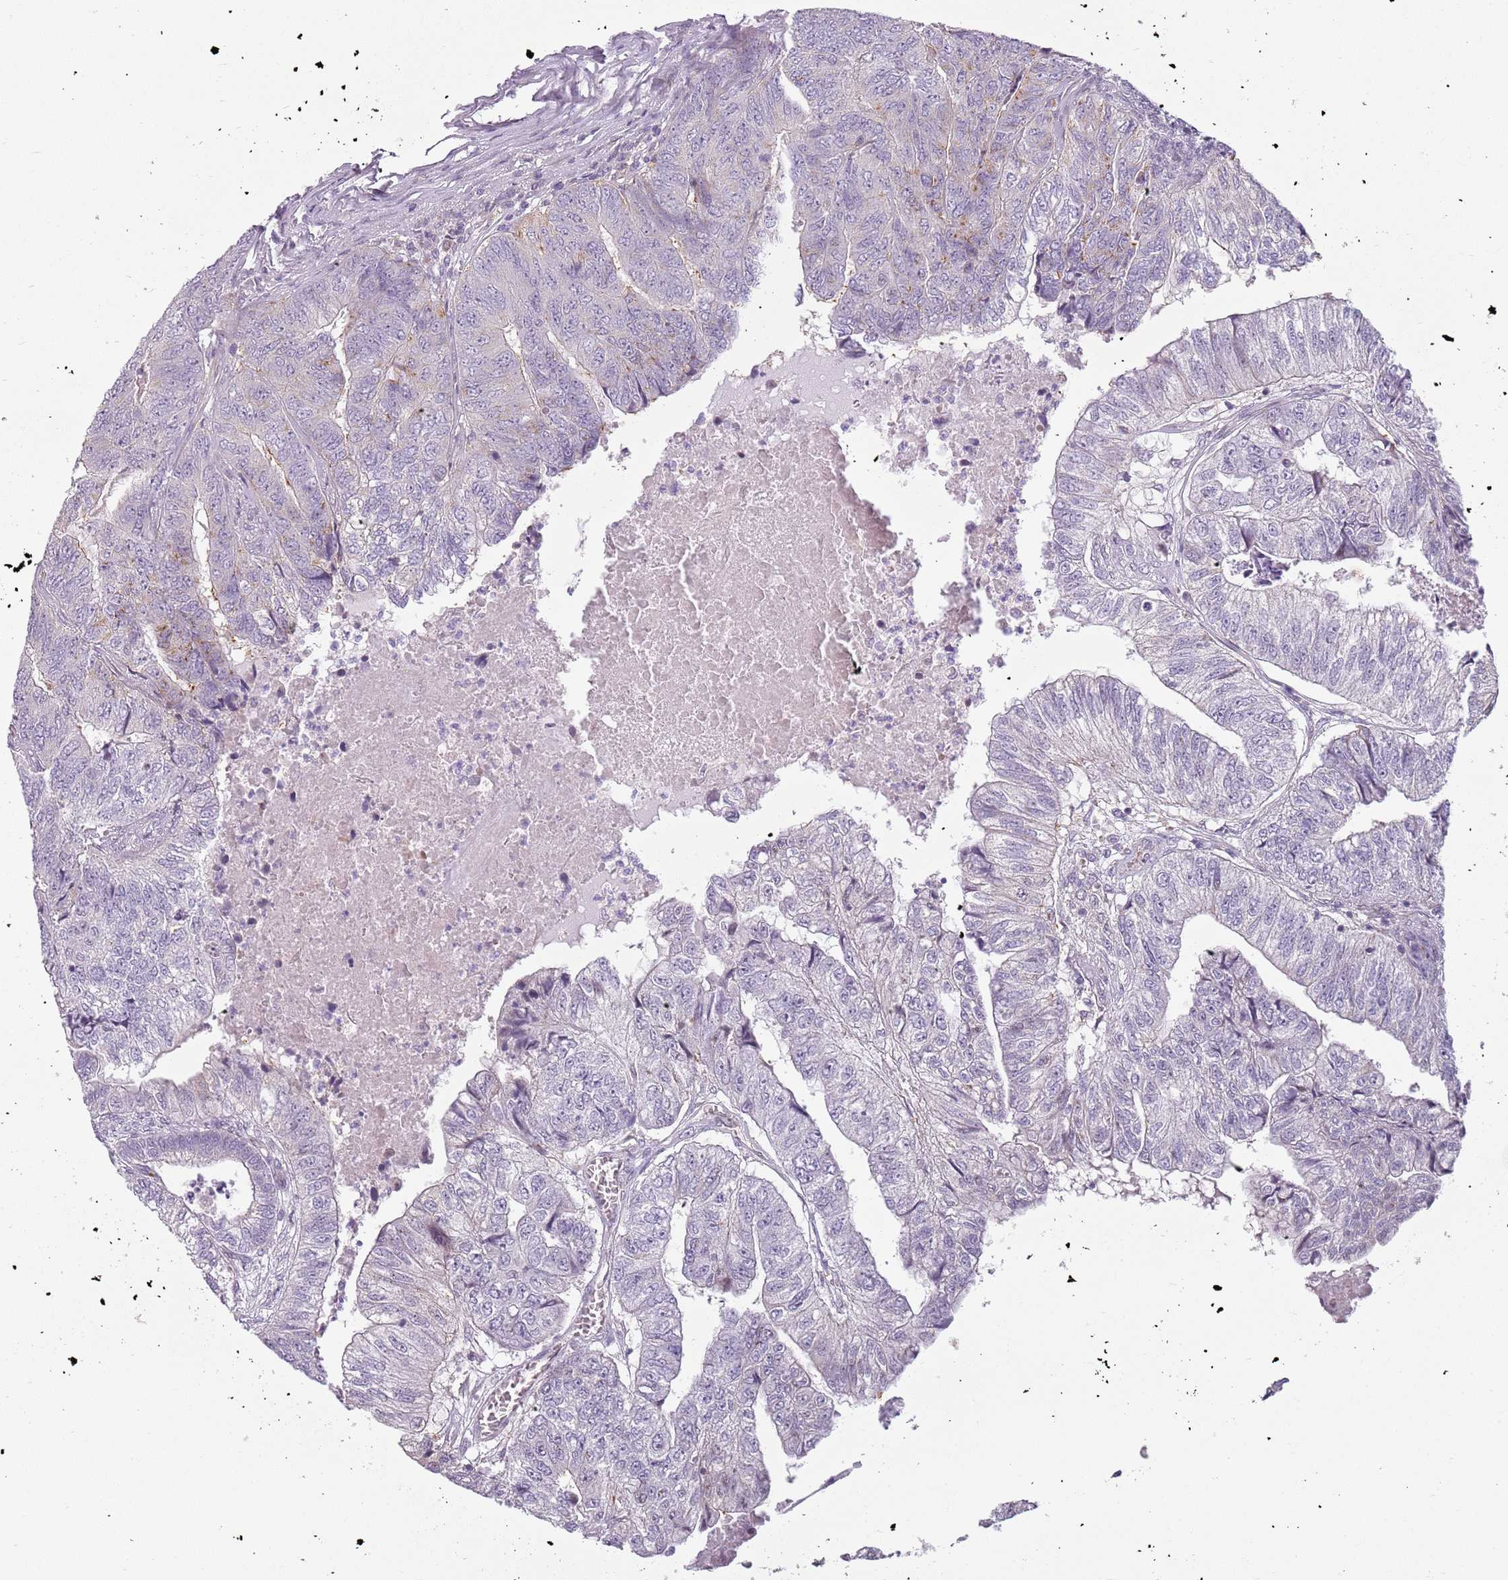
{"staining": {"intensity": "negative", "quantity": "none", "location": "none"}, "tissue": "colorectal cancer", "cell_type": "Tumor cells", "image_type": "cancer", "snomed": [{"axis": "morphology", "description": "Adenocarcinoma, NOS"}, {"axis": "topography", "description": "Colon"}], "caption": "Colorectal adenocarcinoma stained for a protein using immunohistochemistry (IHC) shows no staining tumor cells.", "gene": "DEFB116", "patient": {"sex": "female", "age": 67}}